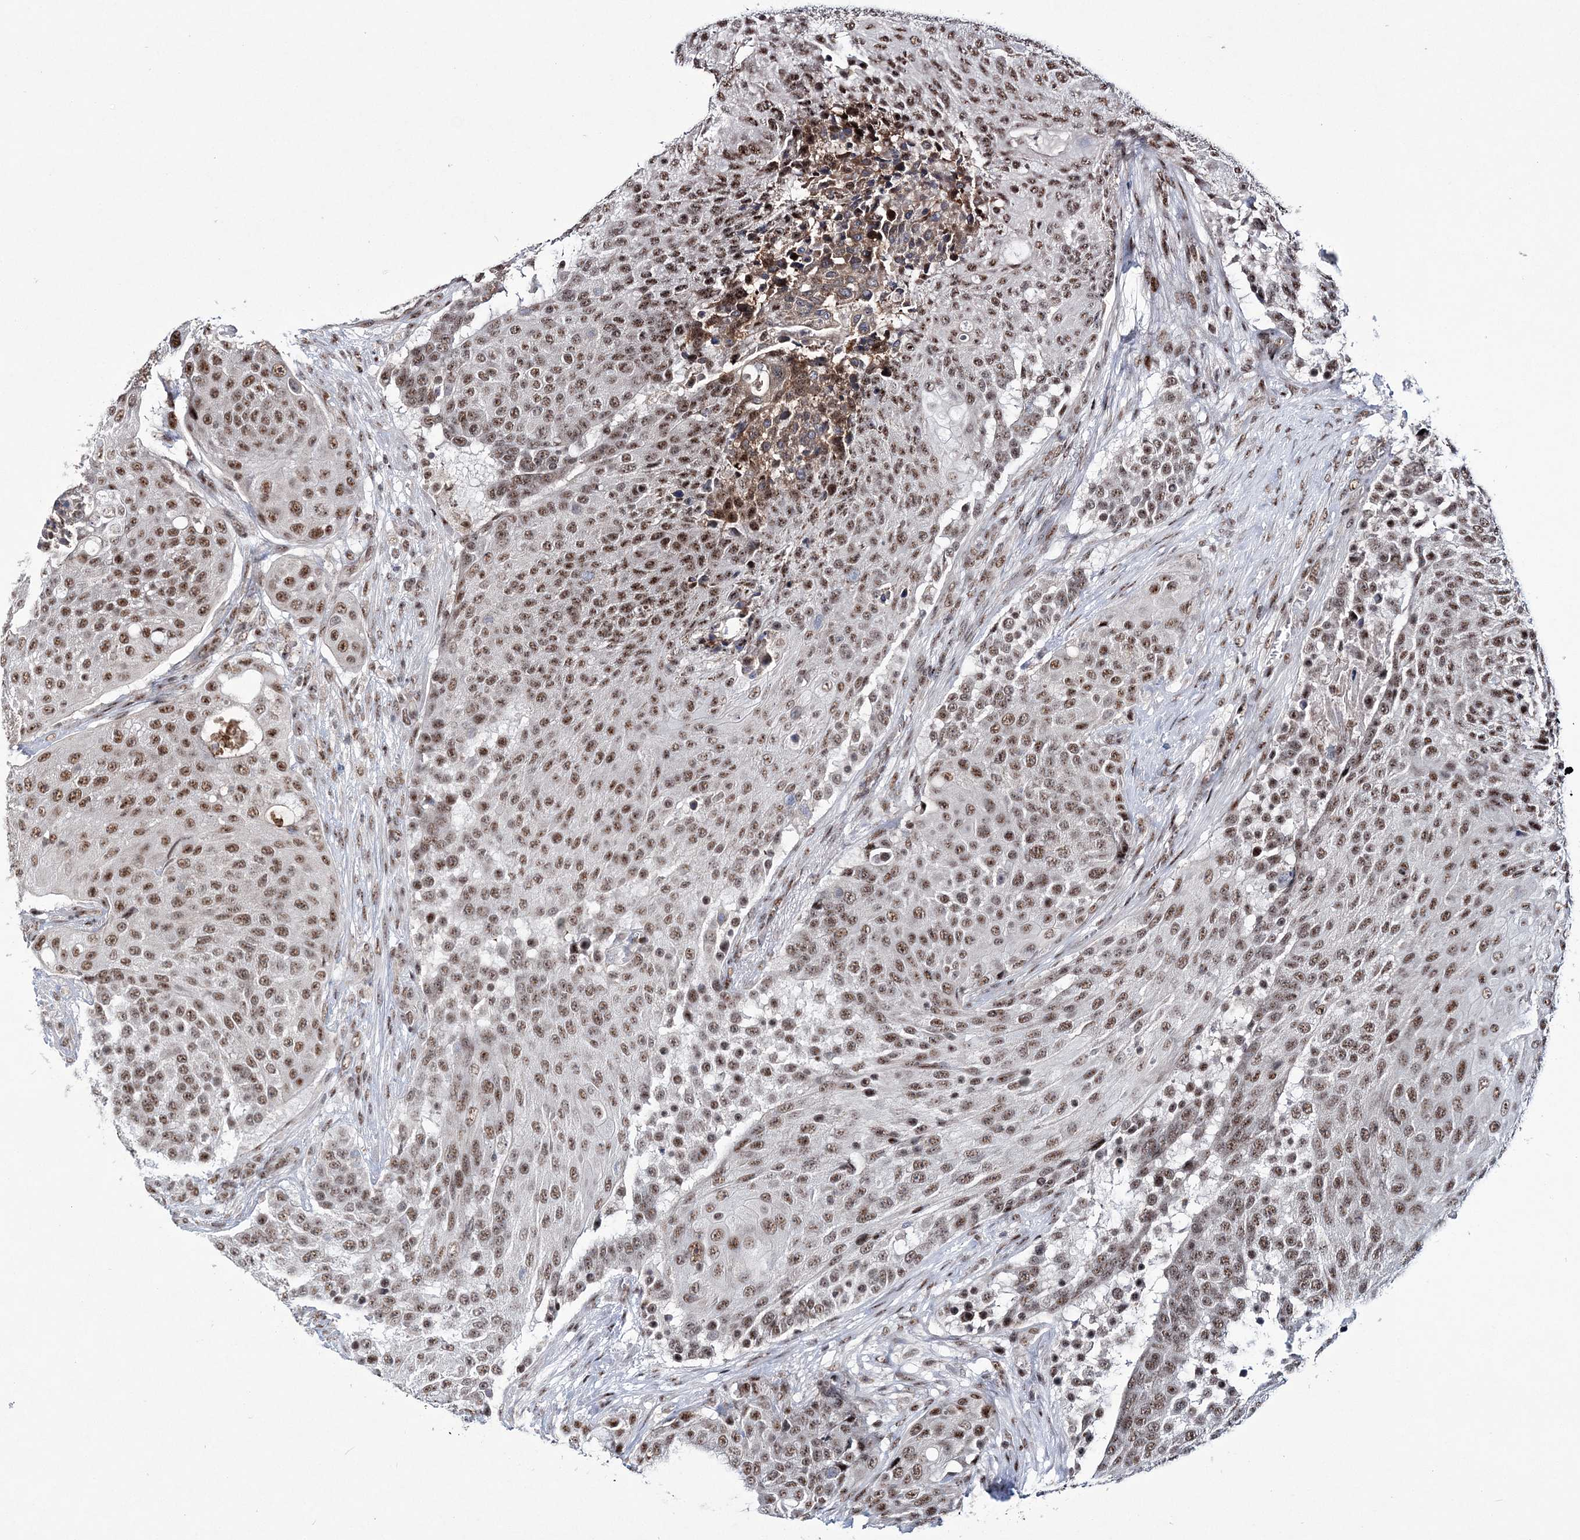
{"staining": {"intensity": "strong", "quantity": "25%-75%", "location": "nuclear"}, "tissue": "urothelial cancer", "cell_type": "Tumor cells", "image_type": "cancer", "snomed": [{"axis": "morphology", "description": "Urothelial carcinoma, High grade"}, {"axis": "topography", "description": "Urinary bladder"}], "caption": "Protein expression analysis of urothelial carcinoma (high-grade) displays strong nuclear positivity in approximately 25%-75% of tumor cells. (DAB IHC, brown staining for protein, blue staining for nuclei).", "gene": "TATDN2", "patient": {"sex": "female", "age": 63}}